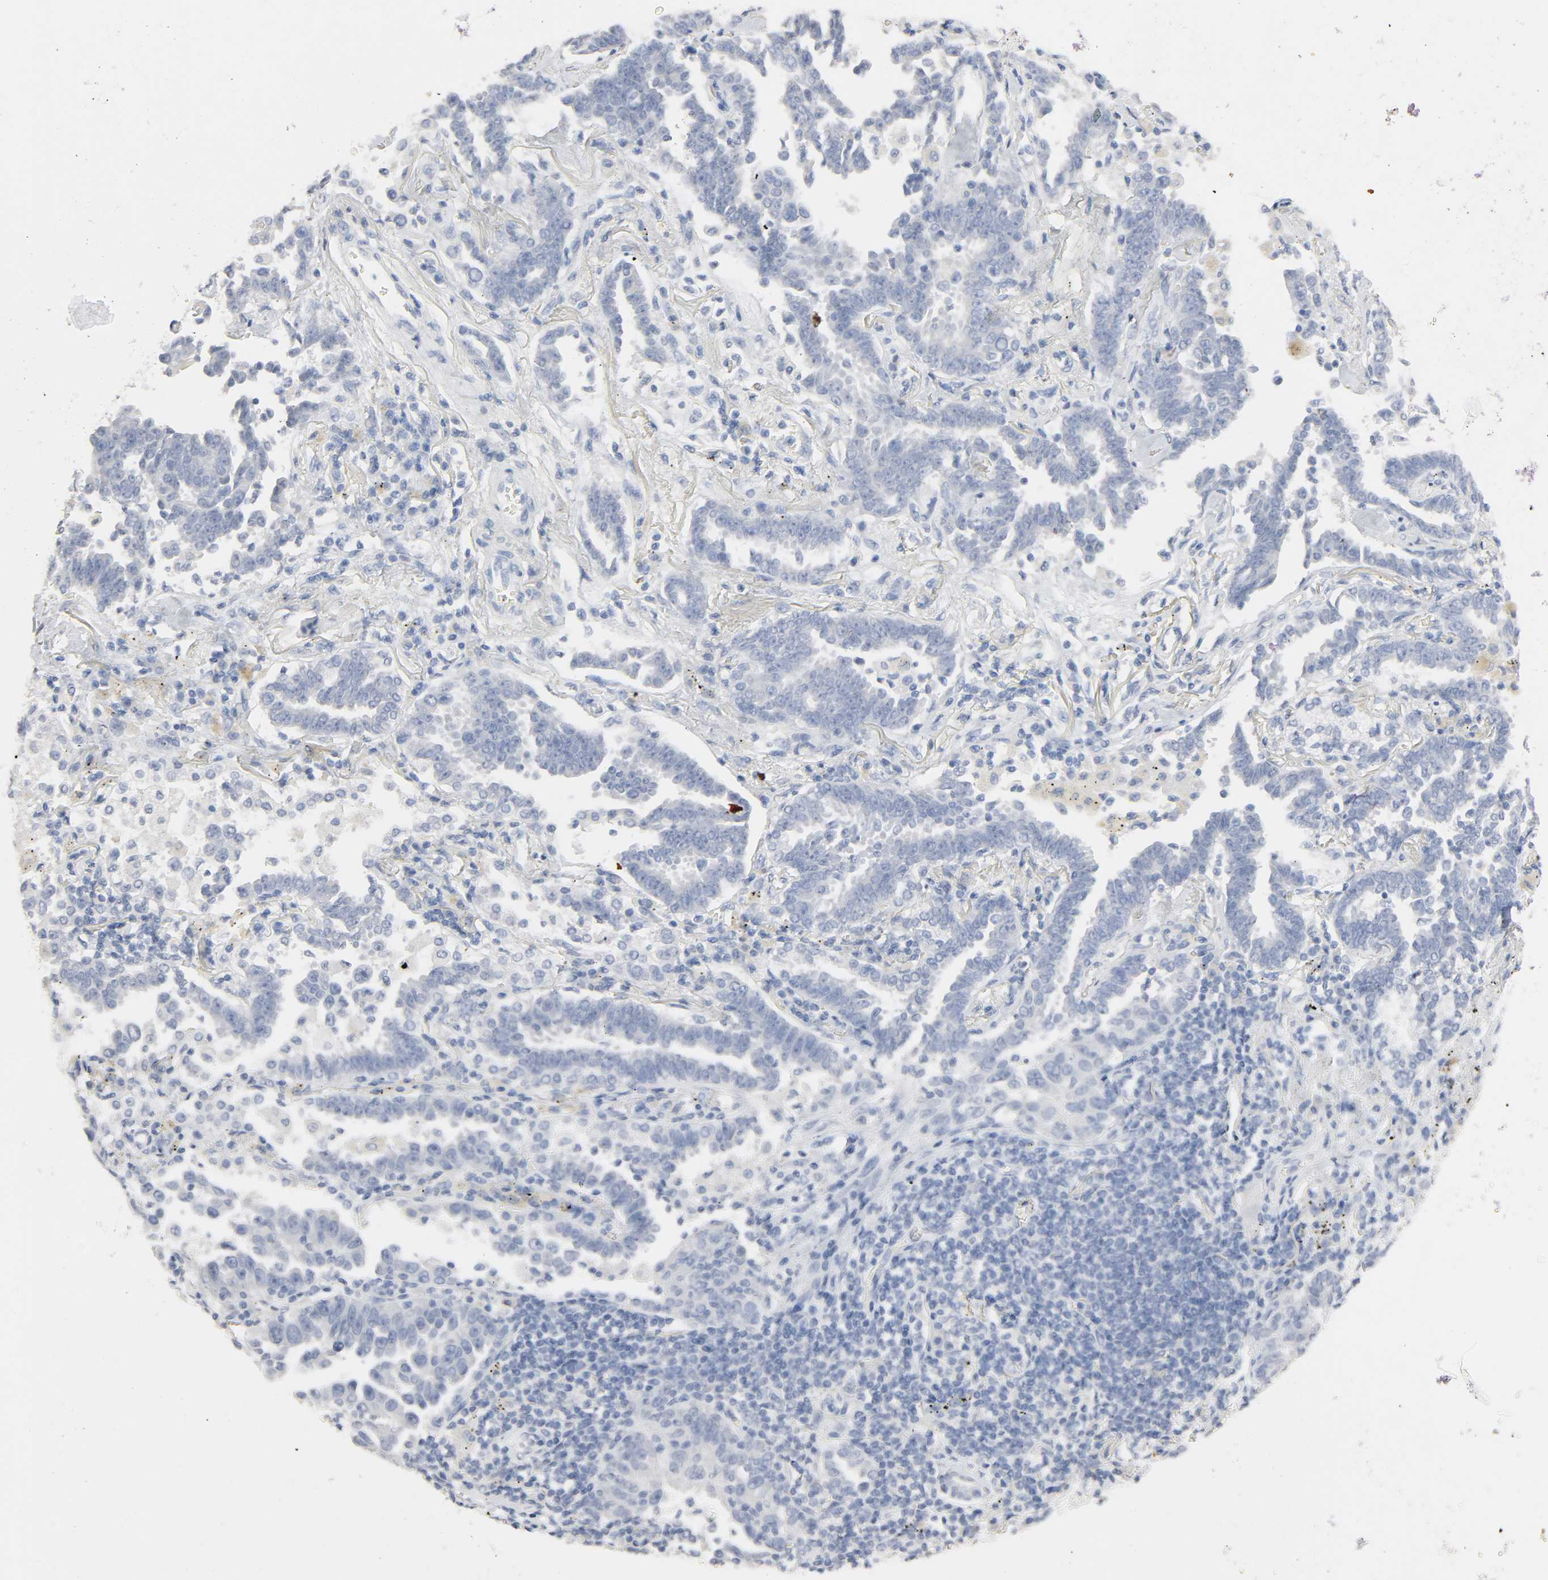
{"staining": {"intensity": "negative", "quantity": "none", "location": "none"}, "tissue": "lung cancer", "cell_type": "Tumor cells", "image_type": "cancer", "snomed": [{"axis": "morphology", "description": "Adenocarcinoma, NOS"}, {"axis": "topography", "description": "Lung"}], "caption": "DAB (3,3'-diaminobenzidine) immunohistochemical staining of human lung cancer demonstrates no significant positivity in tumor cells. Nuclei are stained in blue.", "gene": "CLEC4E", "patient": {"sex": "female", "age": 64}}